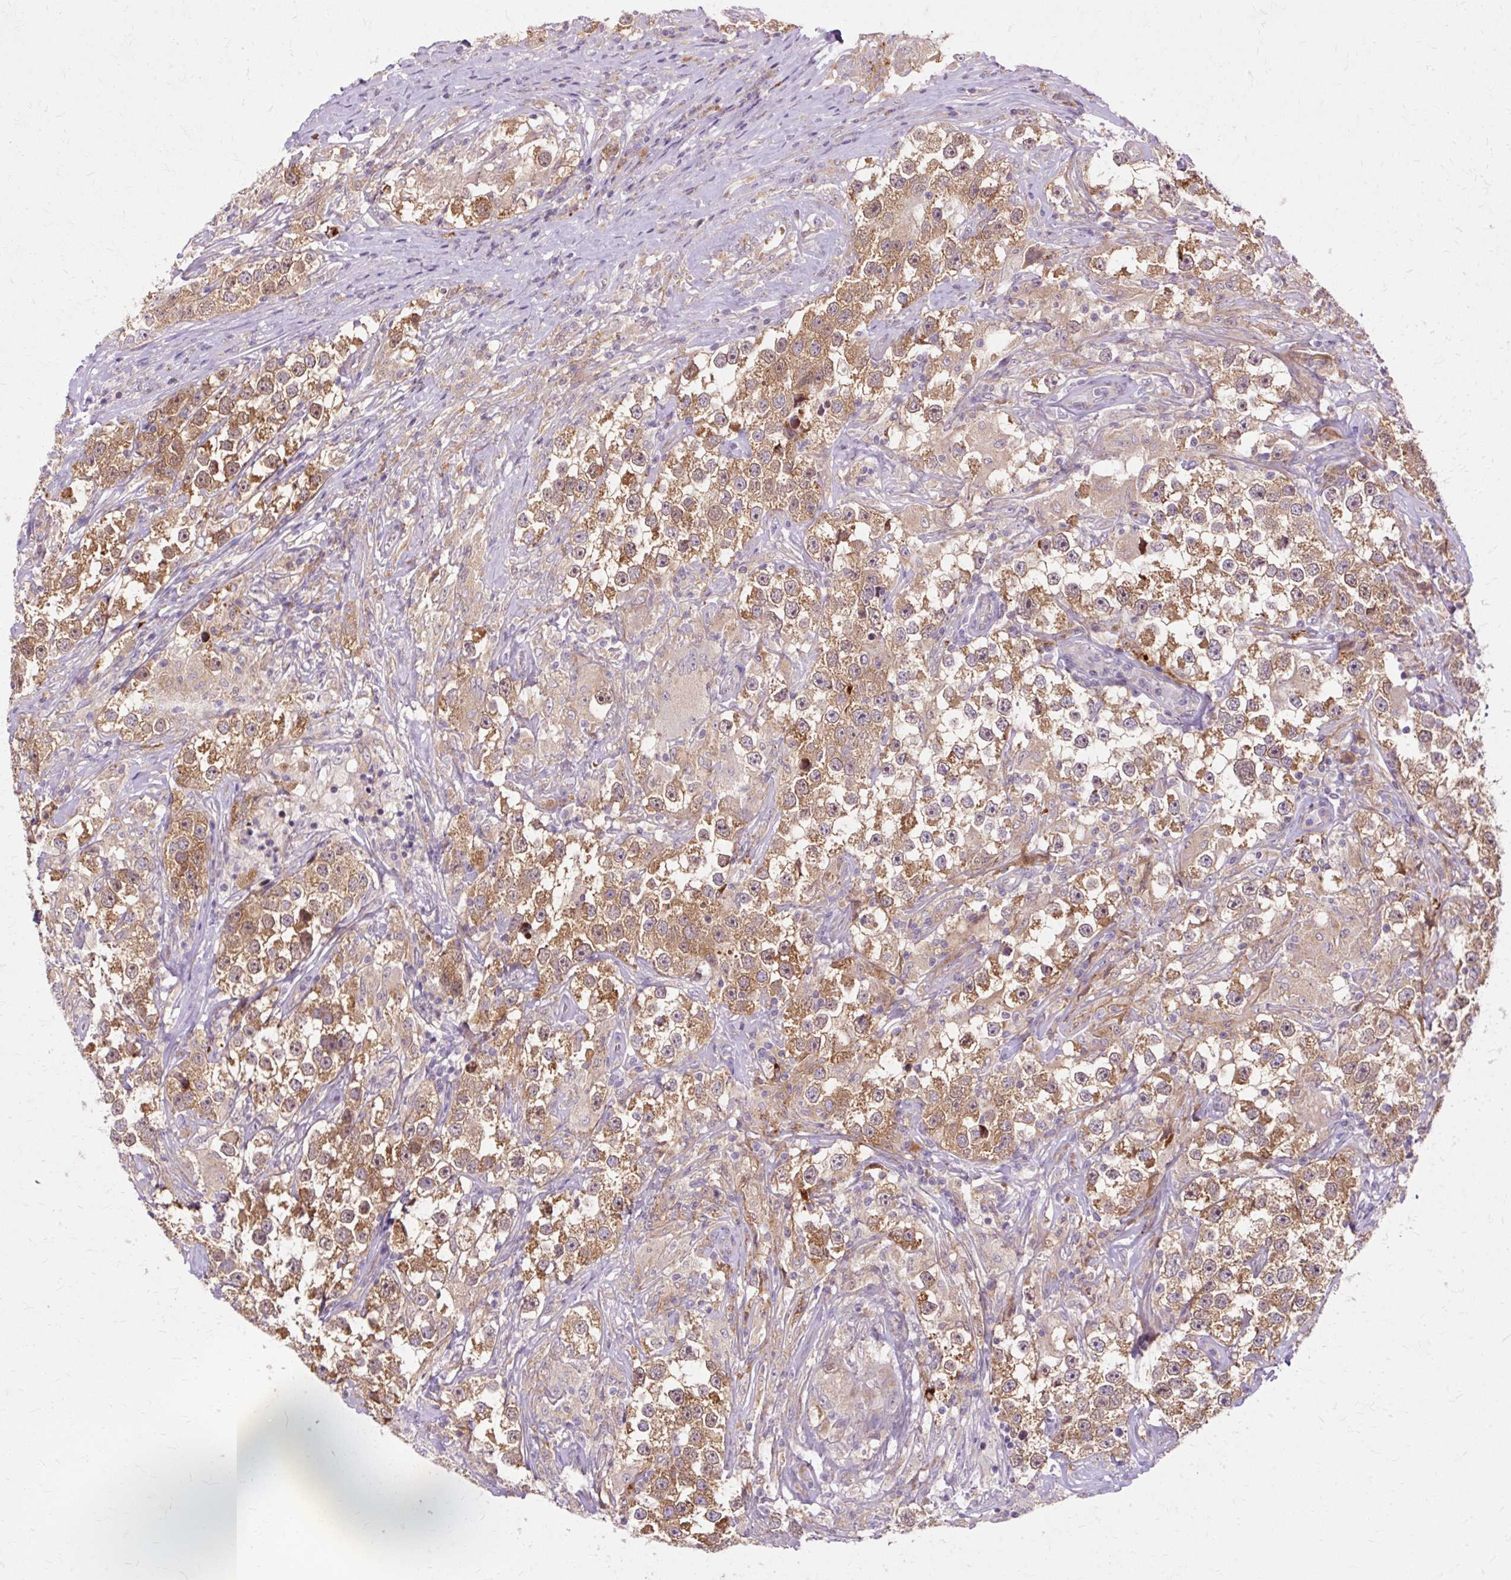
{"staining": {"intensity": "moderate", "quantity": ">75%", "location": "cytoplasmic/membranous"}, "tissue": "testis cancer", "cell_type": "Tumor cells", "image_type": "cancer", "snomed": [{"axis": "morphology", "description": "Seminoma, NOS"}, {"axis": "topography", "description": "Testis"}], "caption": "Testis seminoma stained for a protein (brown) exhibits moderate cytoplasmic/membranous positive positivity in about >75% of tumor cells.", "gene": "GEMIN2", "patient": {"sex": "male", "age": 46}}